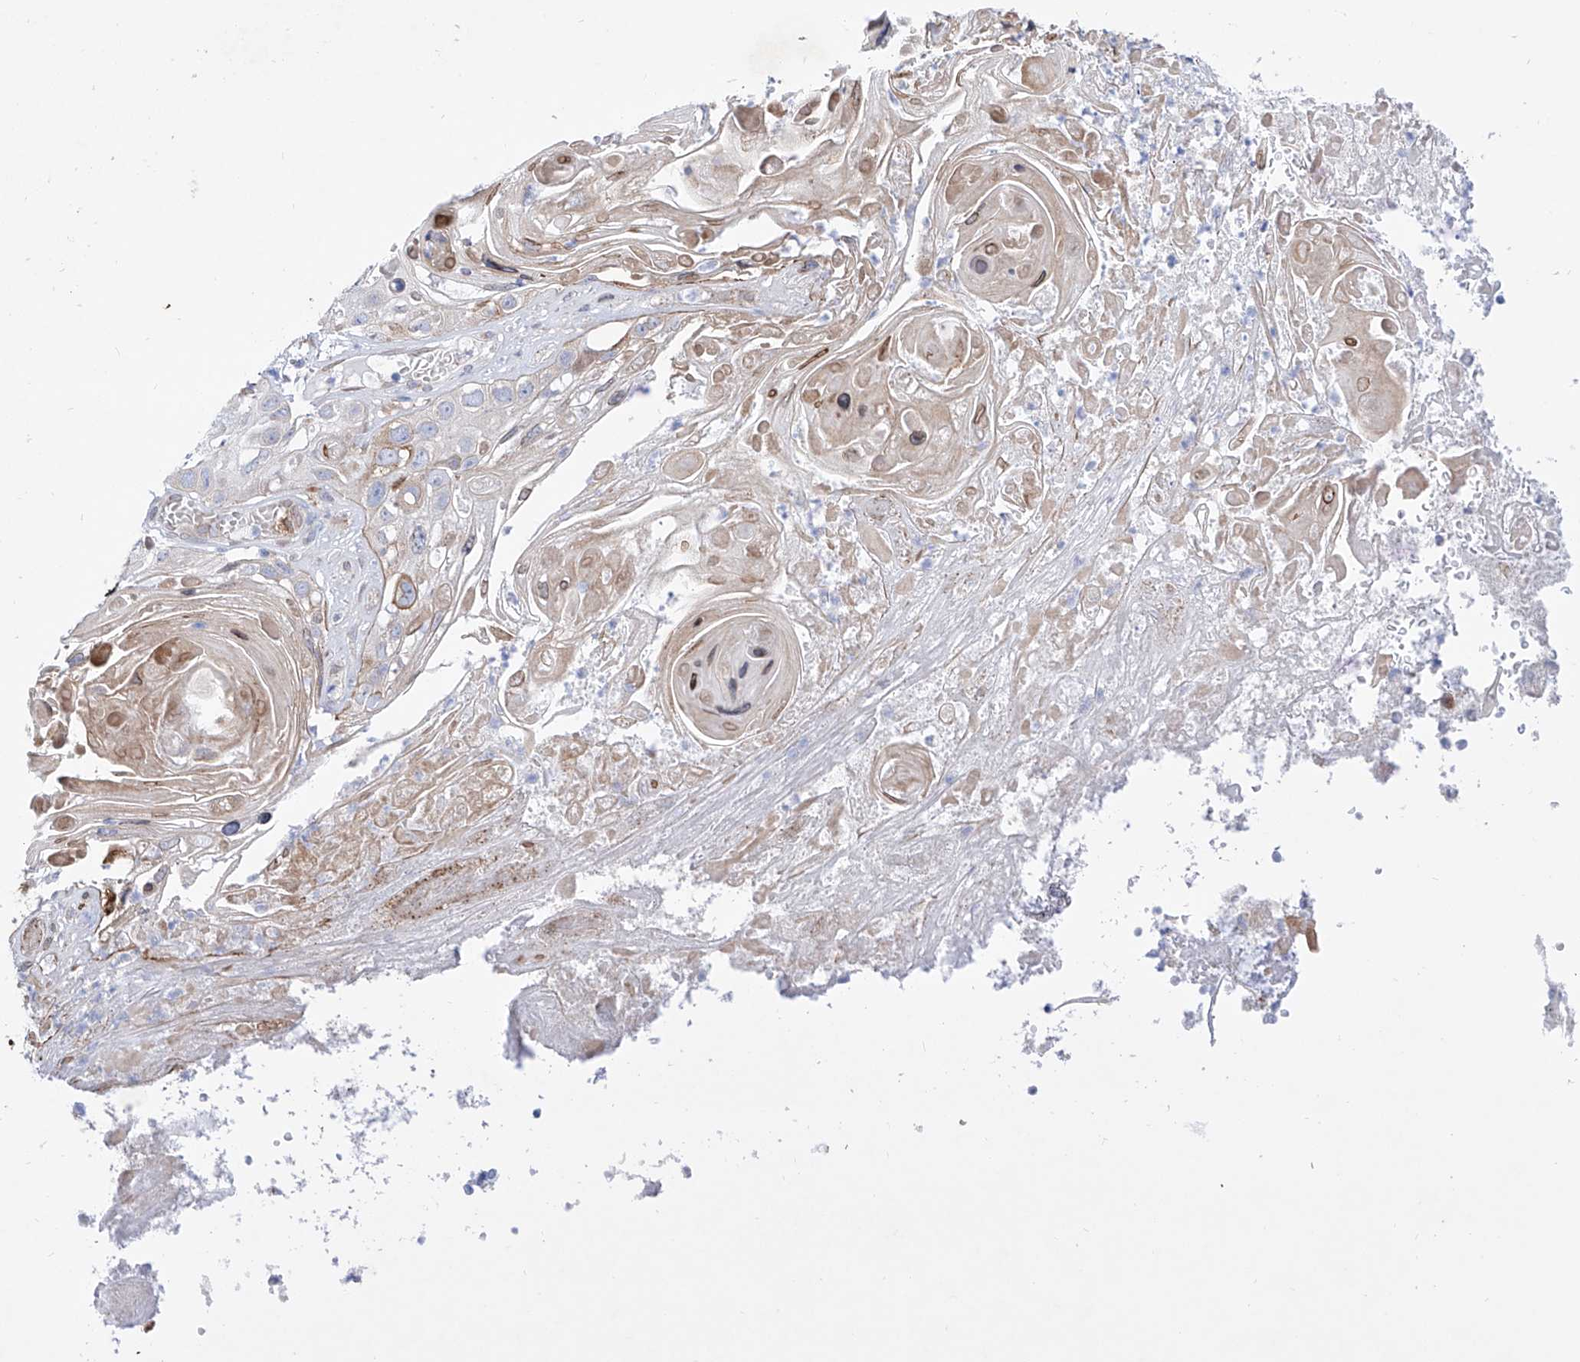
{"staining": {"intensity": "weak", "quantity": "<25%", "location": "cytoplasmic/membranous"}, "tissue": "skin cancer", "cell_type": "Tumor cells", "image_type": "cancer", "snomed": [{"axis": "morphology", "description": "Squamous cell carcinoma, NOS"}, {"axis": "topography", "description": "Skin"}], "caption": "Immunohistochemistry (IHC) of squamous cell carcinoma (skin) demonstrates no expression in tumor cells.", "gene": "LCLAT1", "patient": {"sex": "male", "age": 55}}